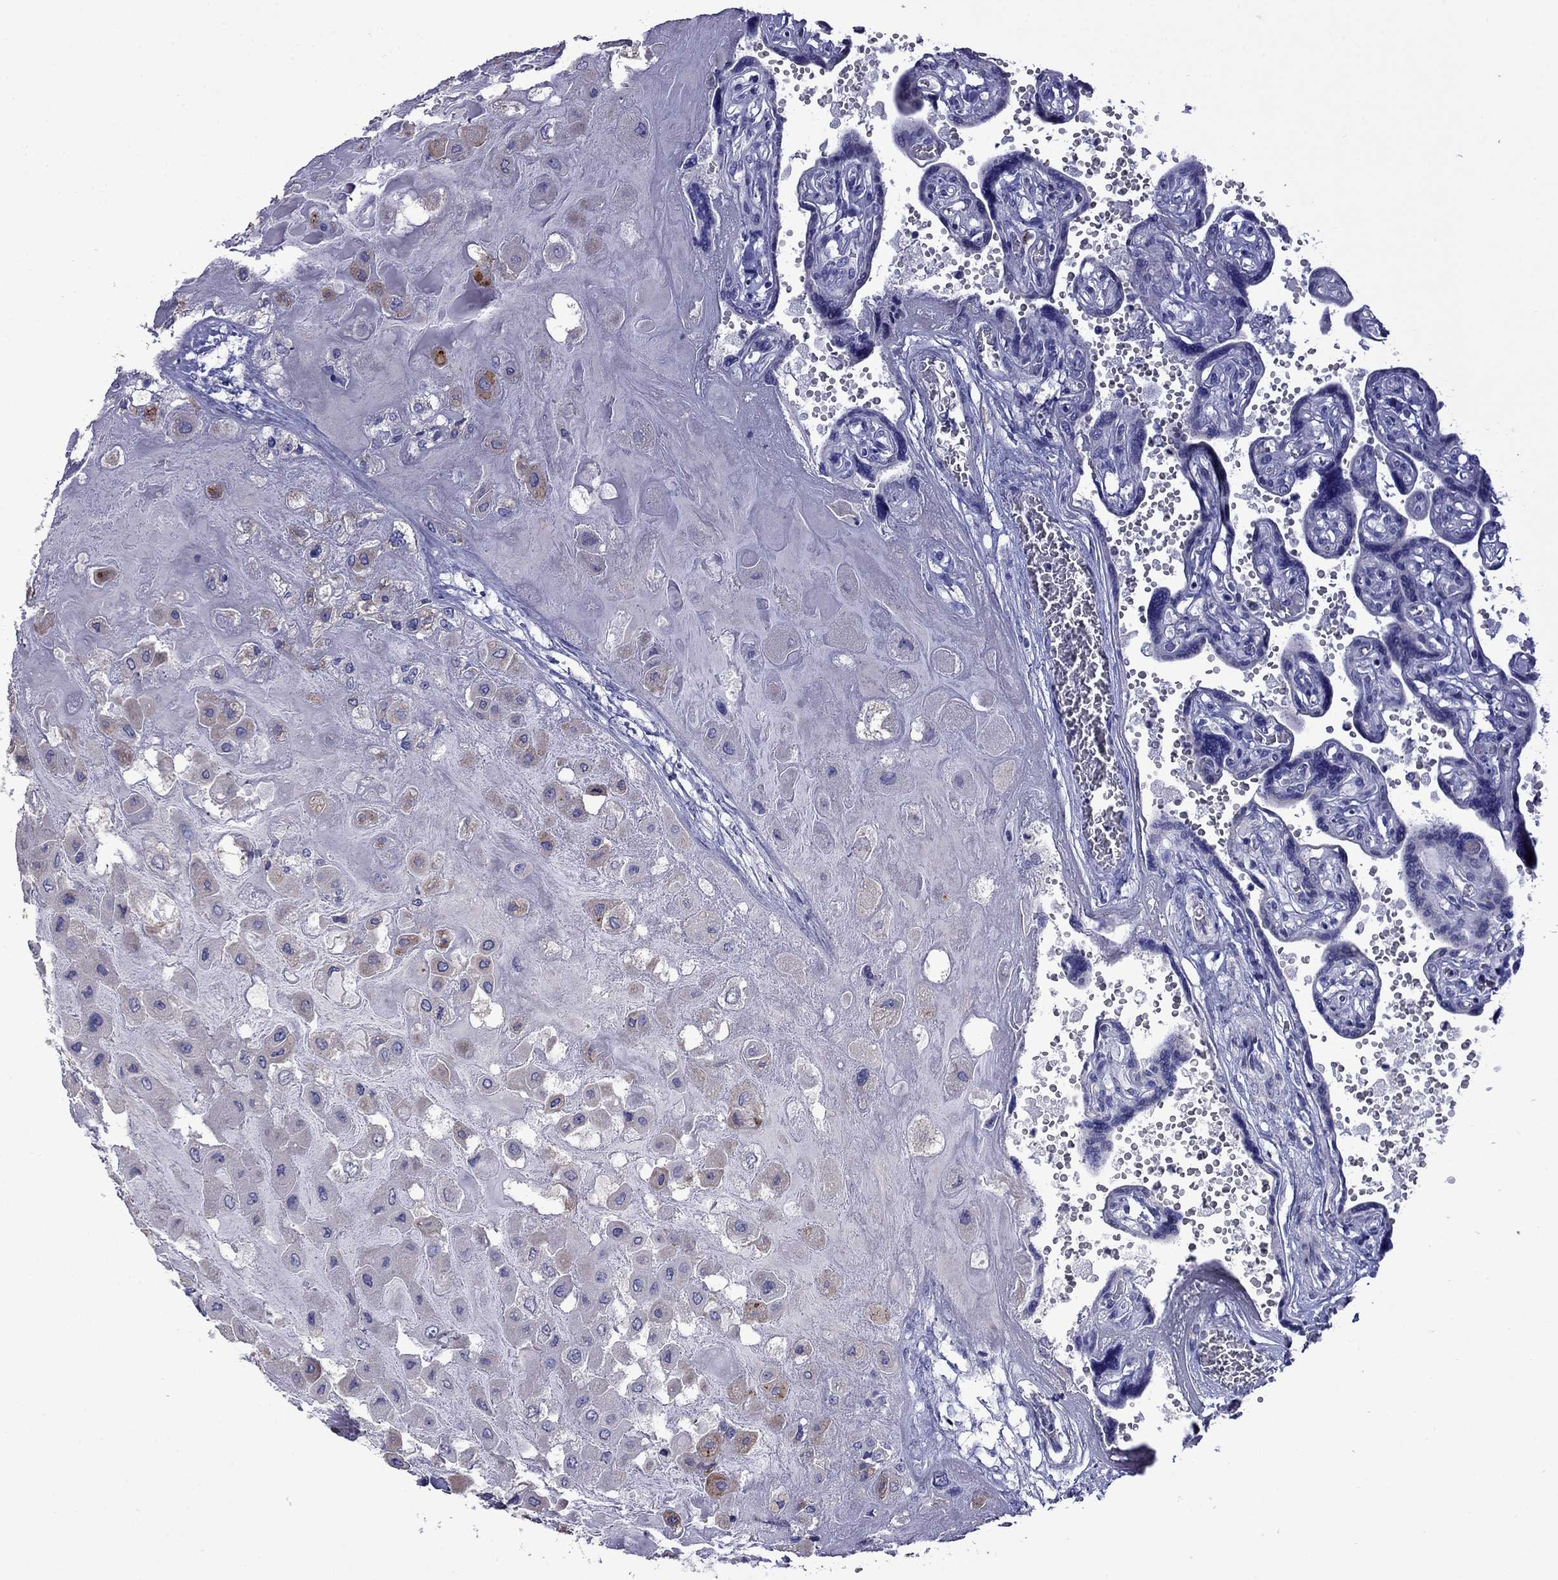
{"staining": {"intensity": "weak", "quantity": "25%-75%", "location": "cytoplasmic/membranous"}, "tissue": "placenta", "cell_type": "Decidual cells", "image_type": "normal", "snomed": [{"axis": "morphology", "description": "Normal tissue, NOS"}, {"axis": "topography", "description": "Placenta"}], "caption": "Protein analysis of normal placenta demonstrates weak cytoplasmic/membranous positivity in about 25%-75% of decidual cells.", "gene": "STAR", "patient": {"sex": "female", "age": 32}}